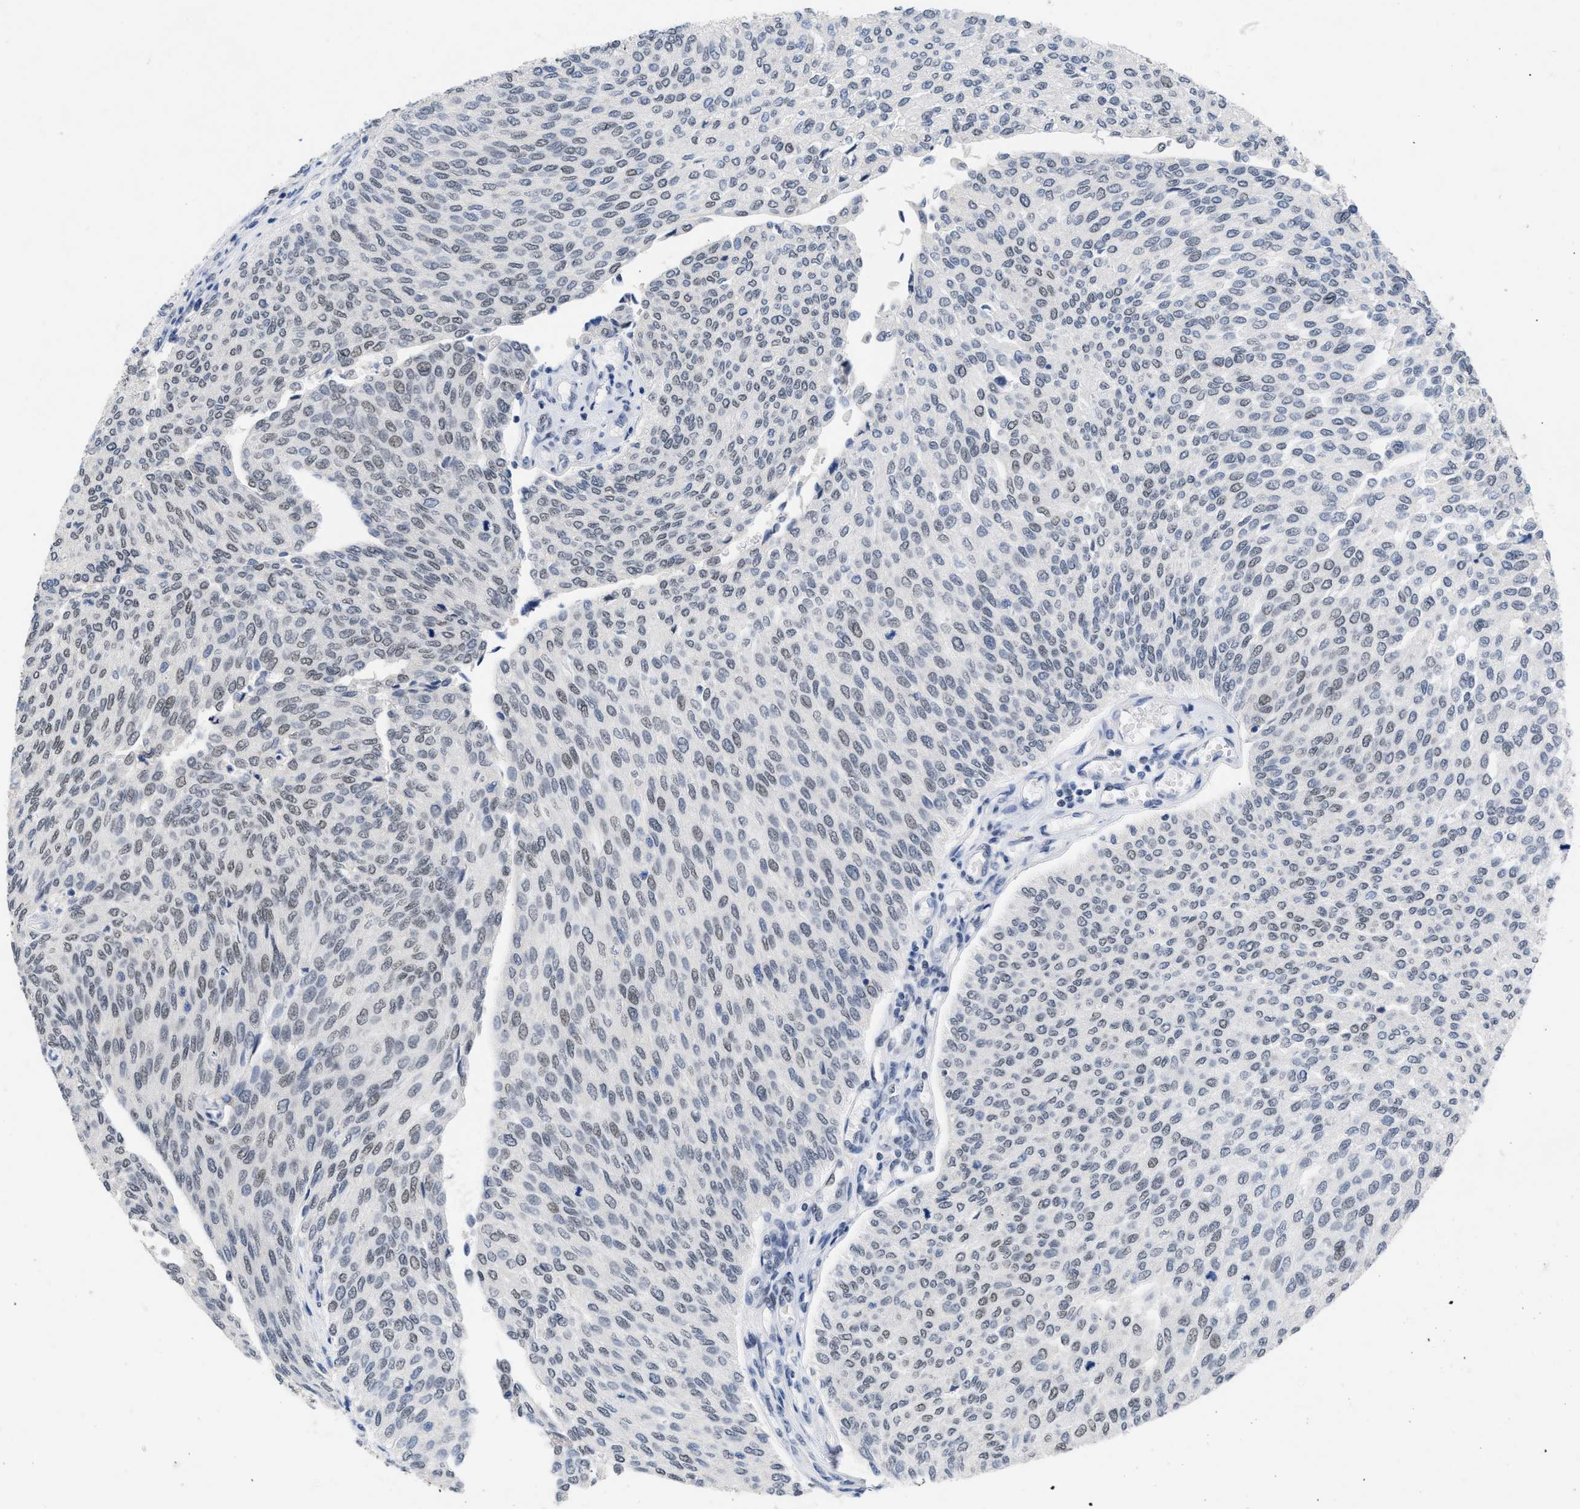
{"staining": {"intensity": "weak", "quantity": "25%-75%", "location": "nuclear"}, "tissue": "urothelial cancer", "cell_type": "Tumor cells", "image_type": "cancer", "snomed": [{"axis": "morphology", "description": "Urothelial carcinoma, Low grade"}, {"axis": "topography", "description": "Urinary bladder"}], "caption": "Human urothelial carcinoma (low-grade) stained with a protein marker exhibits weak staining in tumor cells.", "gene": "GGNBP2", "patient": {"sex": "female", "age": 79}}